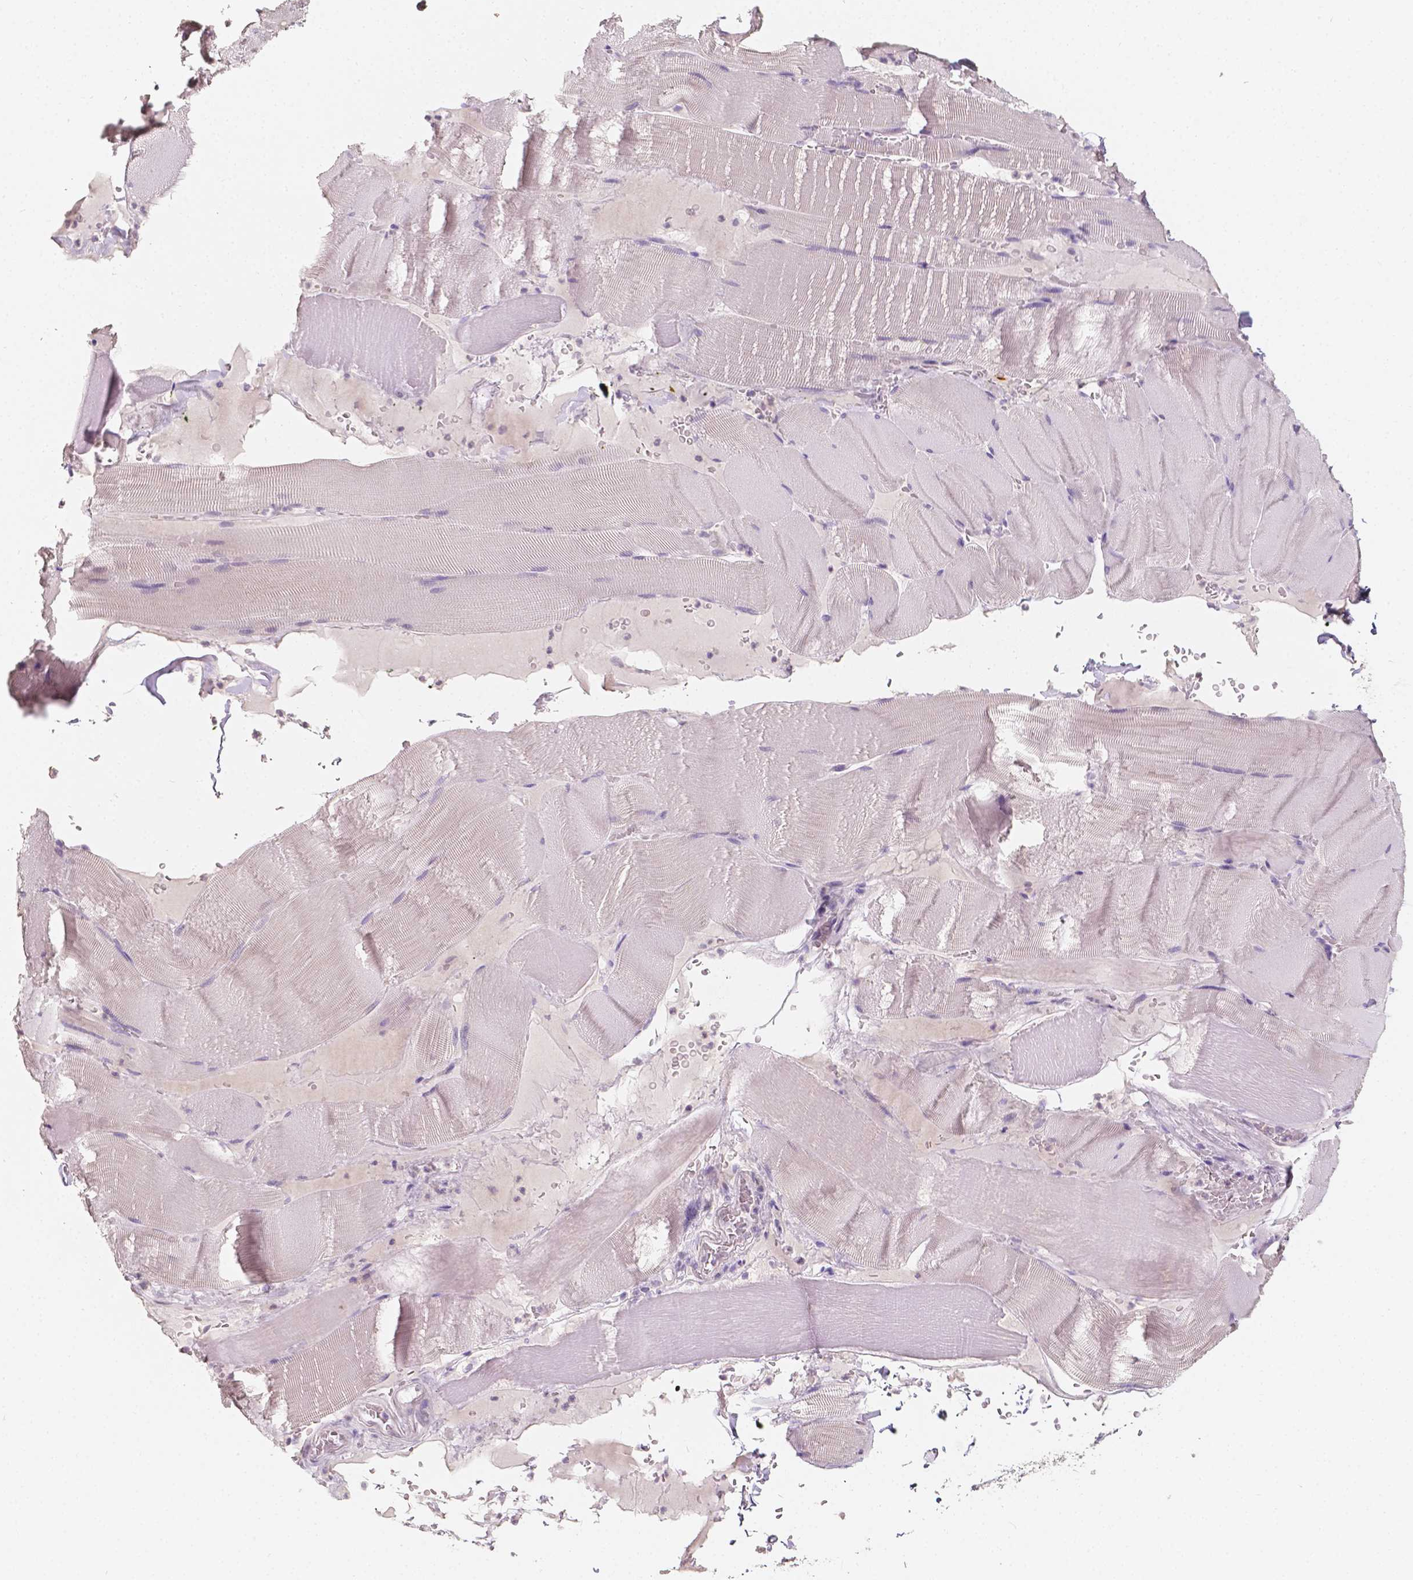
{"staining": {"intensity": "negative", "quantity": "none", "location": "none"}, "tissue": "skeletal muscle", "cell_type": "Myocytes", "image_type": "normal", "snomed": [{"axis": "morphology", "description": "Normal tissue, NOS"}, {"axis": "topography", "description": "Skeletal muscle"}], "caption": "This is a histopathology image of immunohistochemistry staining of benign skeletal muscle, which shows no positivity in myocytes.", "gene": "TAL1", "patient": {"sex": "male", "age": 56}}